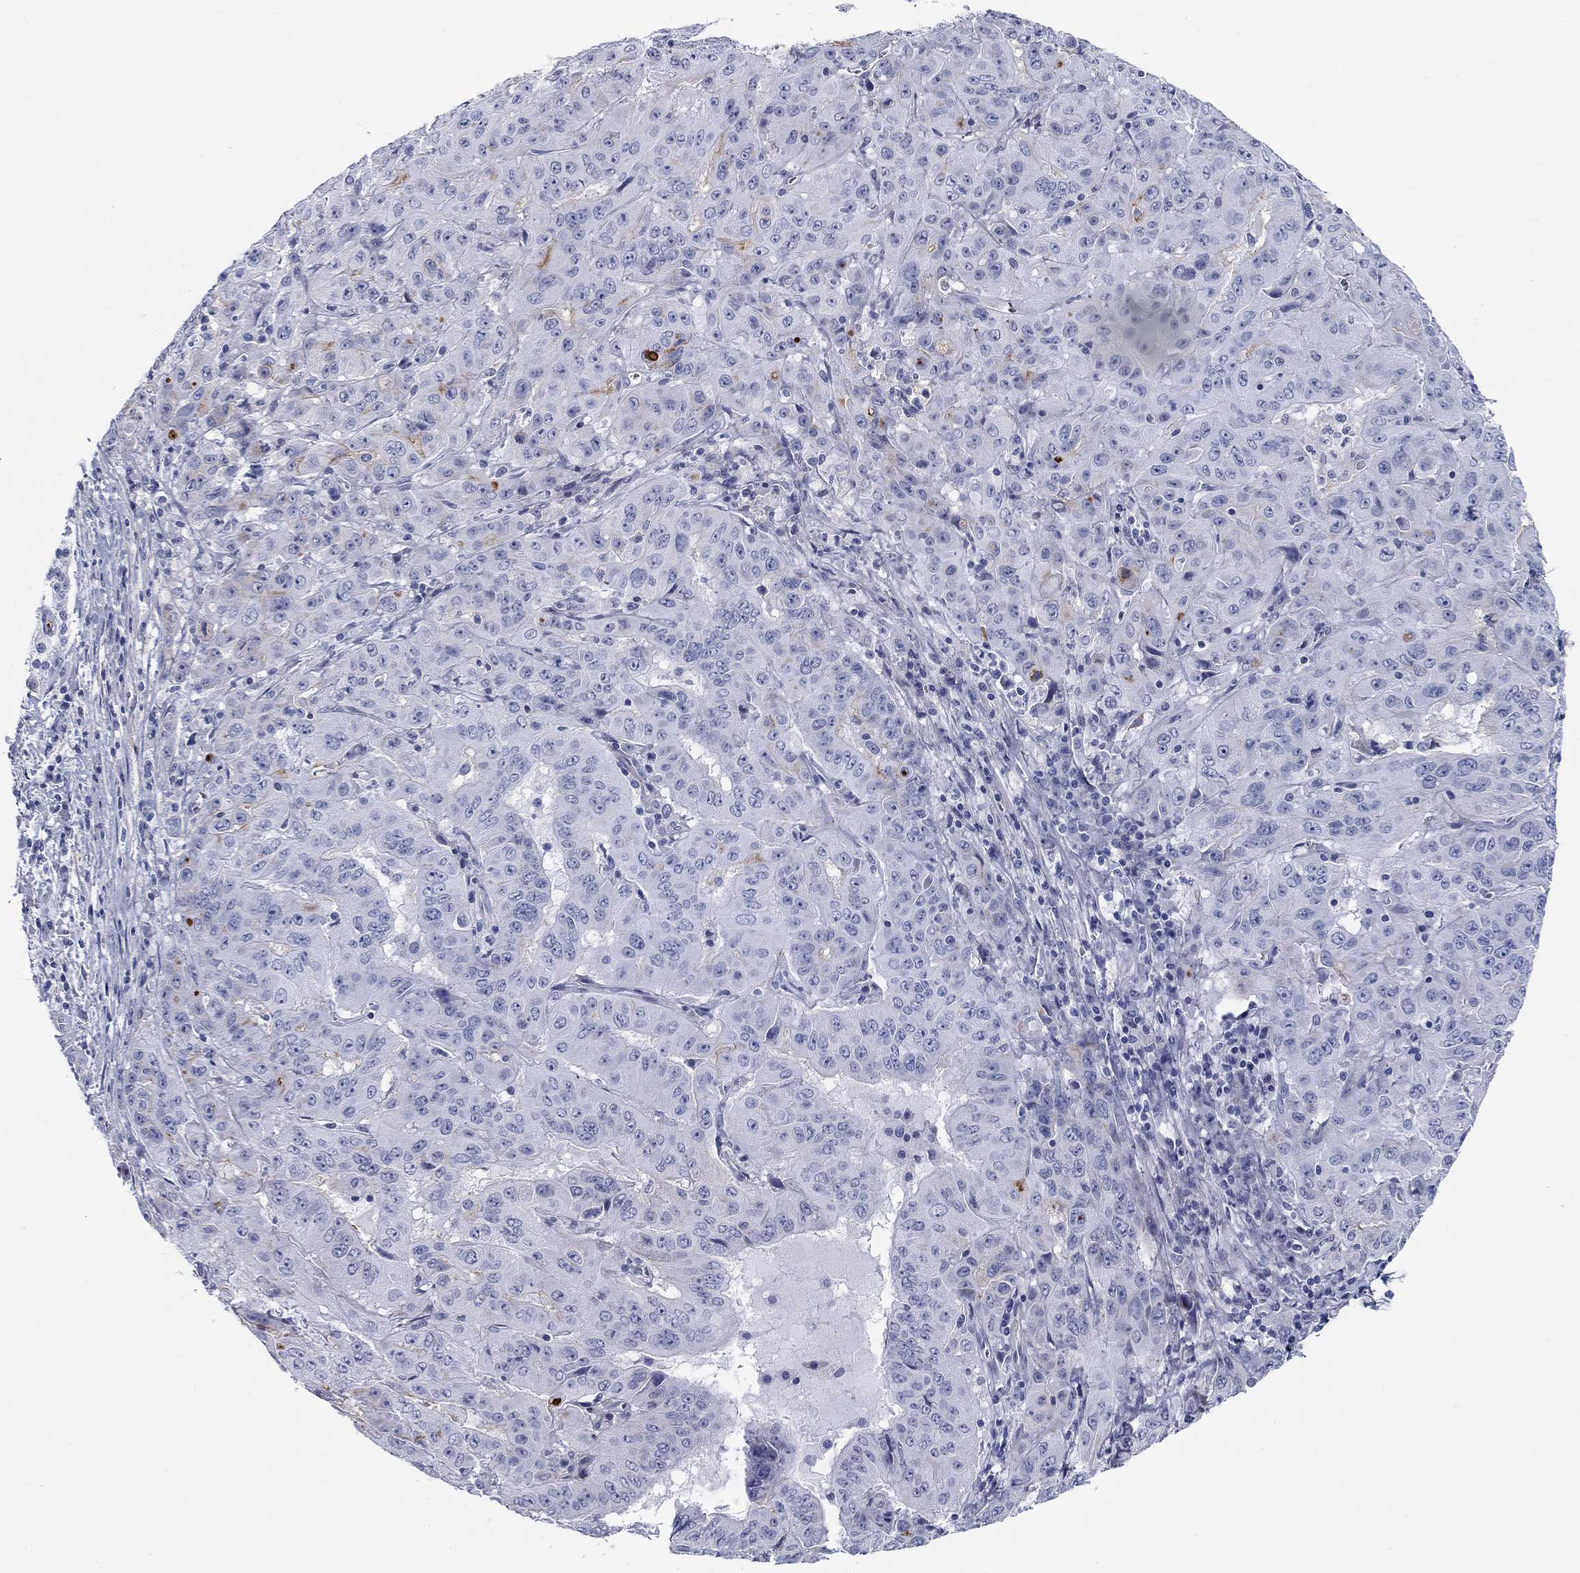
{"staining": {"intensity": "negative", "quantity": "none", "location": "none"}, "tissue": "pancreatic cancer", "cell_type": "Tumor cells", "image_type": "cancer", "snomed": [{"axis": "morphology", "description": "Adenocarcinoma, NOS"}, {"axis": "topography", "description": "Pancreas"}], "caption": "This is an immunohistochemistry histopathology image of pancreatic cancer. There is no positivity in tumor cells.", "gene": "GPC1", "patient": {"sex": "male", "age": 63}}